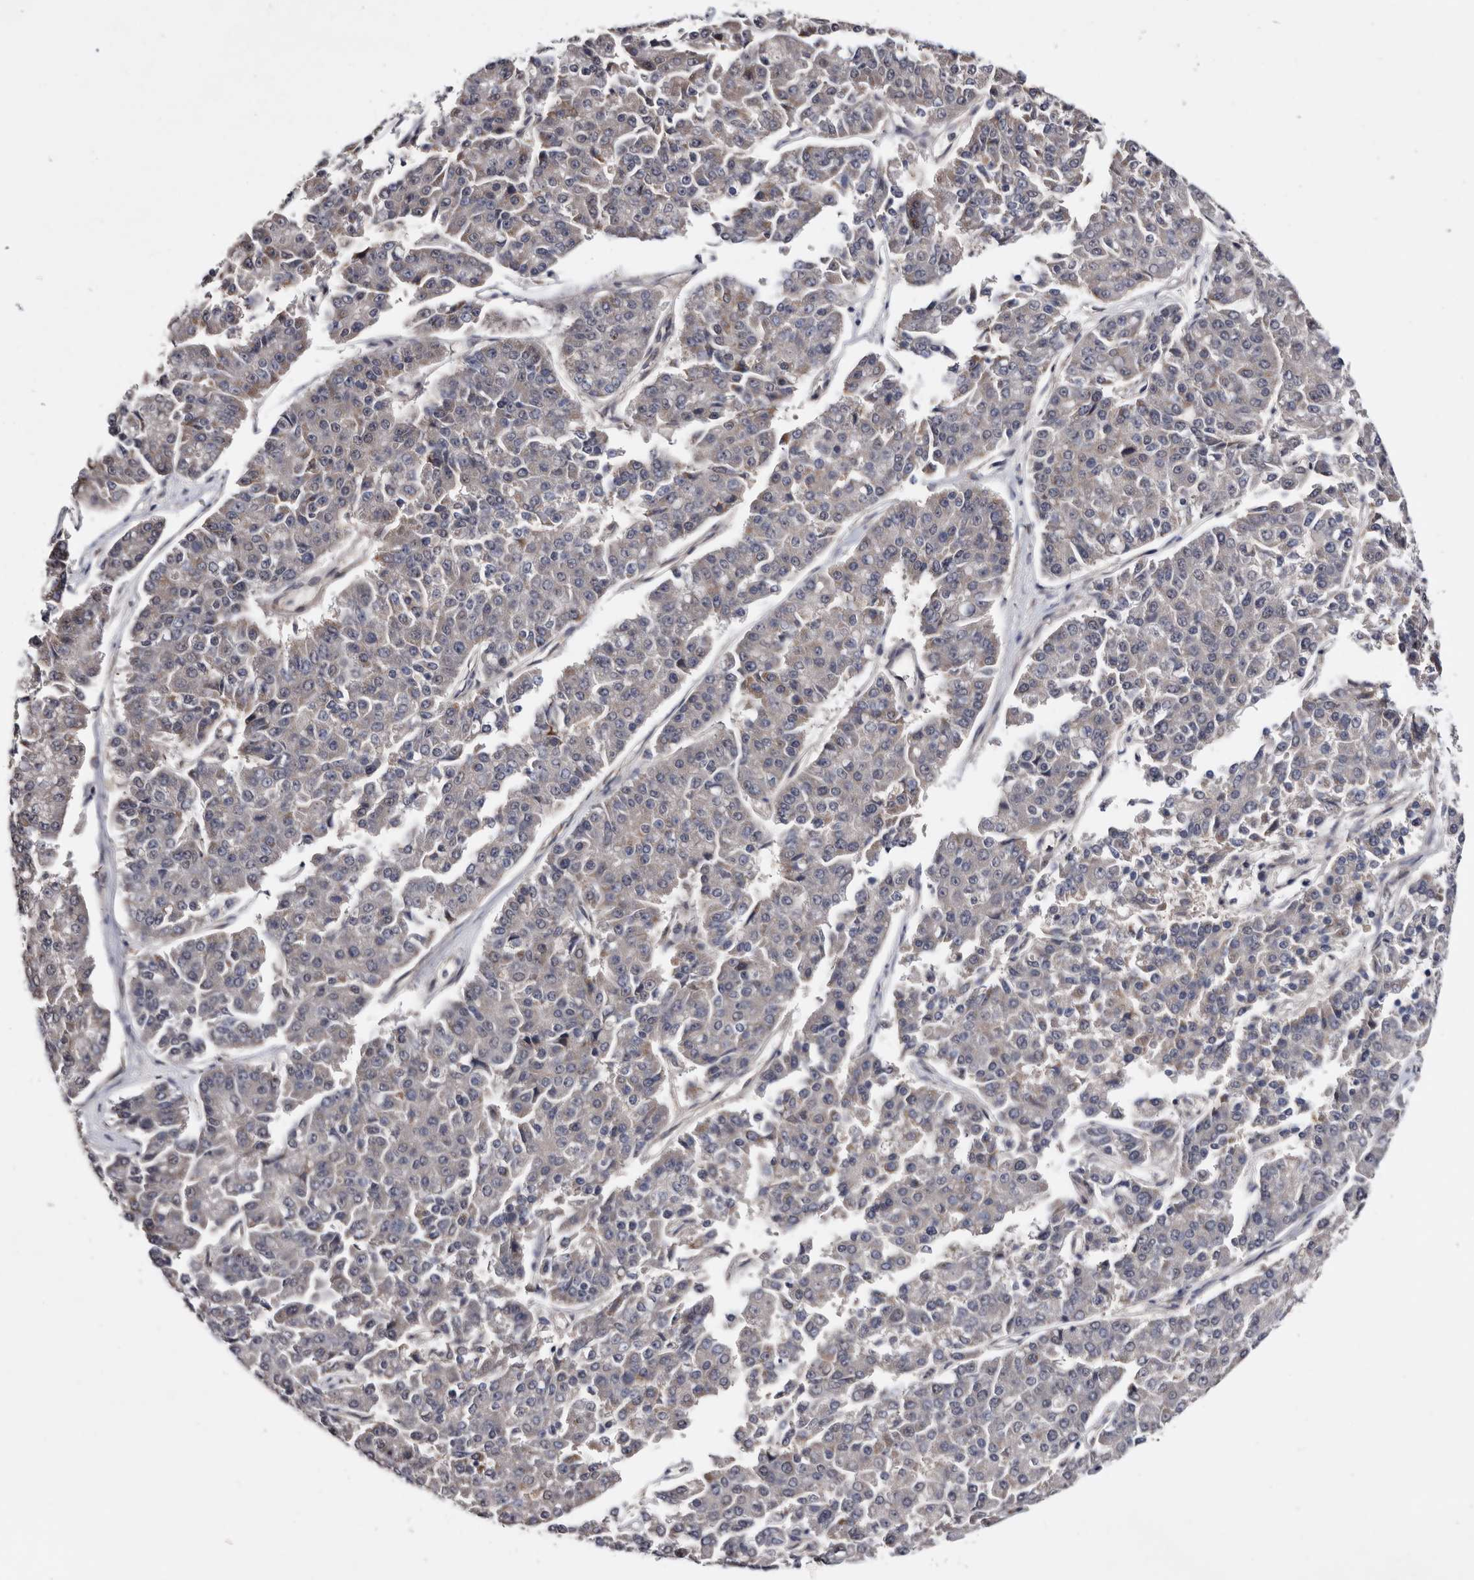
{"staining": {"intensity": "negative", "quantity": "none", "location": "none"}, "tissue": "pancreatic cancer", "cell_type": "Tumor cells", "image_type": "cancer", "snomed": [{"axis": "morphology", "description": "Adenocarcinoma, NOS"}, {"axis": "topography", "description": "Pancreas"}], "caption": "Tumor cells show no significant staining in pancreatic cancer (adenocarcinoma). (Brightfield microscopy of DAB (3,3'-diaminobenzidine) IHC at high magnification).", "gene": "ARMCX2", "patient": {"sex": "male", "age": 50}}